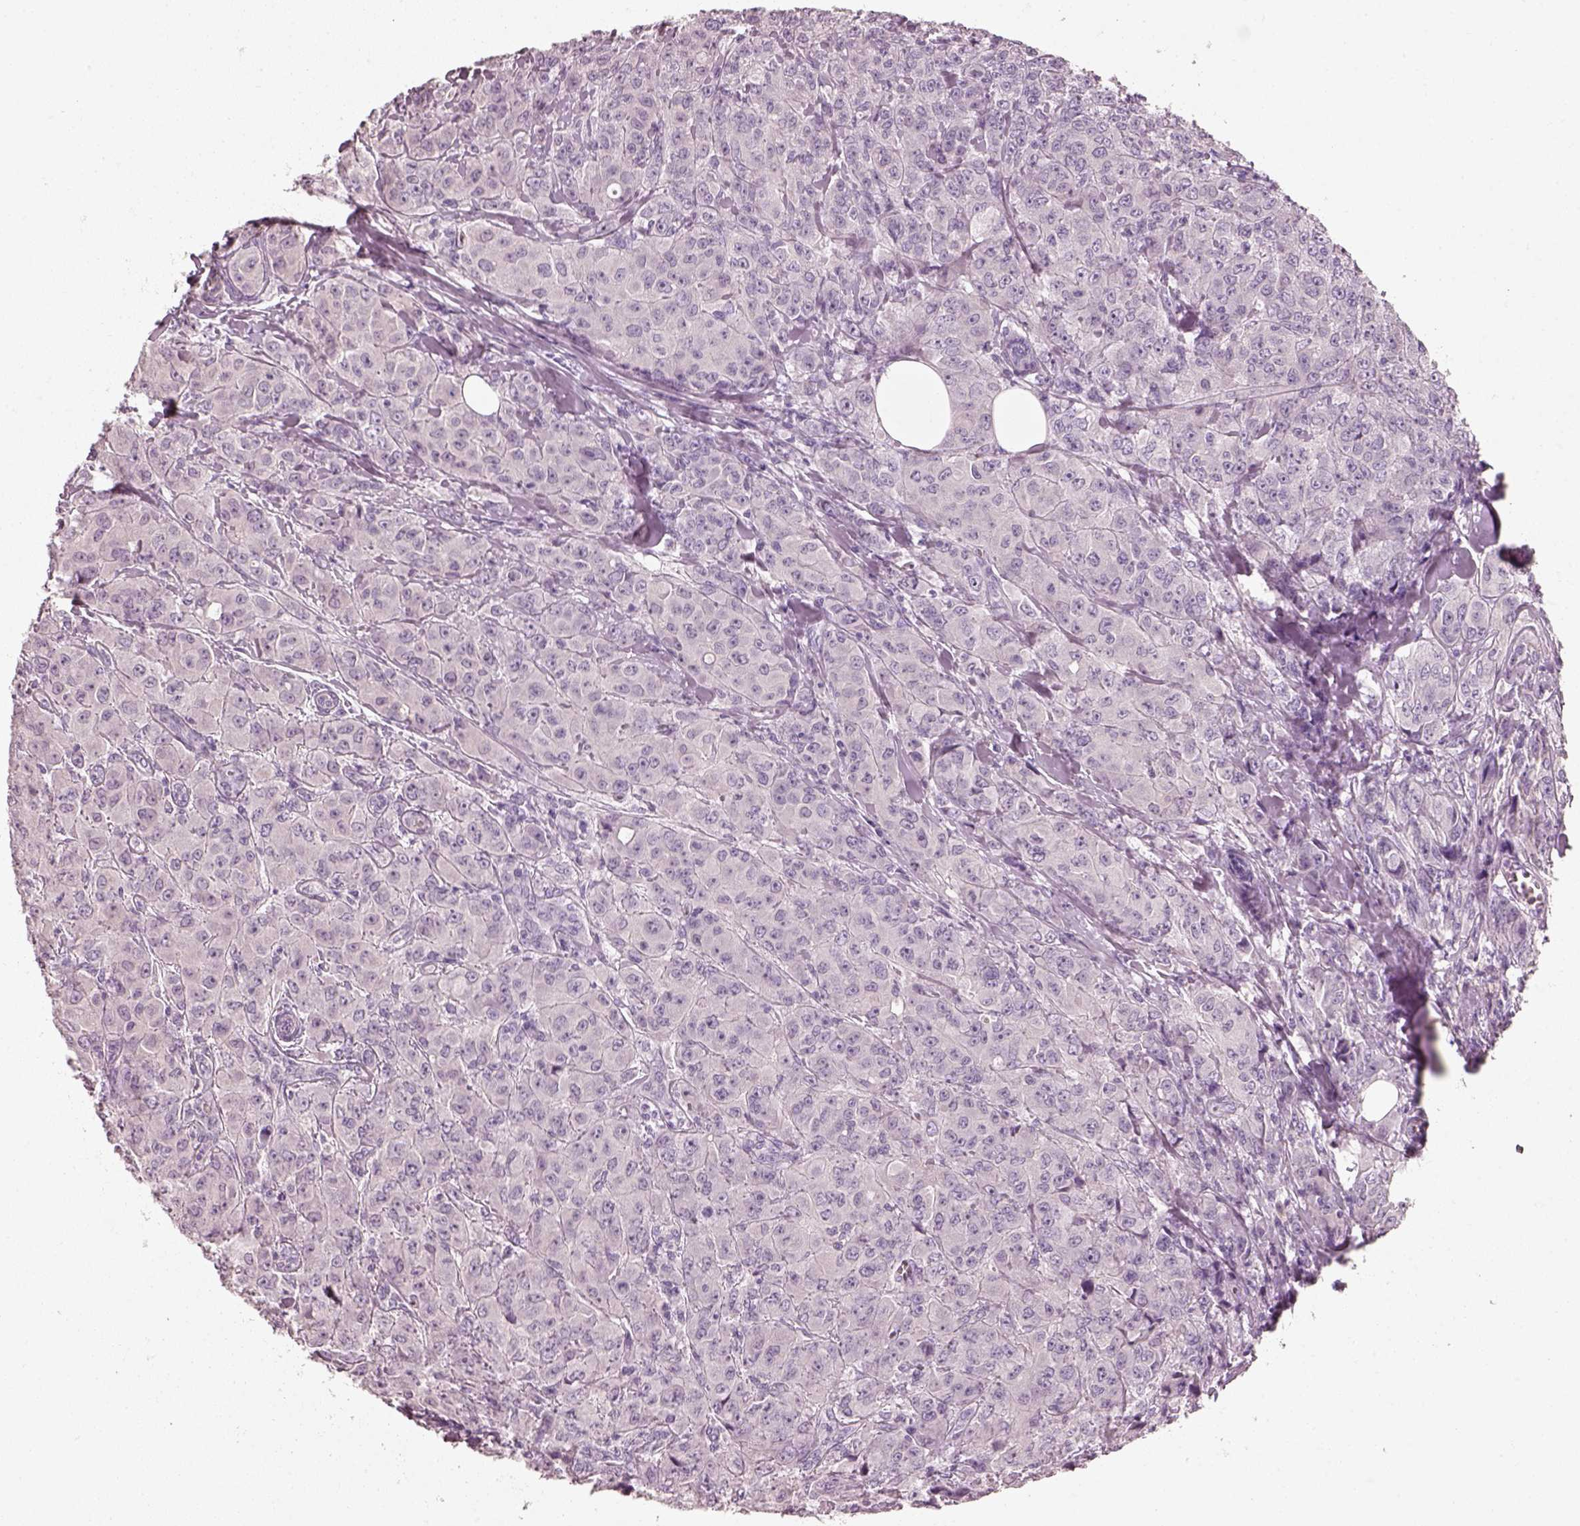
{"staining": {"intensity": "negative", "quantity": "none", "location": "none"}, "tissue": "breast cancer", "cell_type": "Tumor cells", "image_type": "cancer", "snomed": [{"axis": "morphology", "description": "Duct carcinoma"}, {"axis": "topography", "description": "Breast"}], "caption": "This image is of breast cancer stained with IHC to label a protein in brown with the nuclei are counter-stained blue. There is no expression in tumor cells.", "gene": "PNOC", "patient": {"sex": "female", "age": 43}}